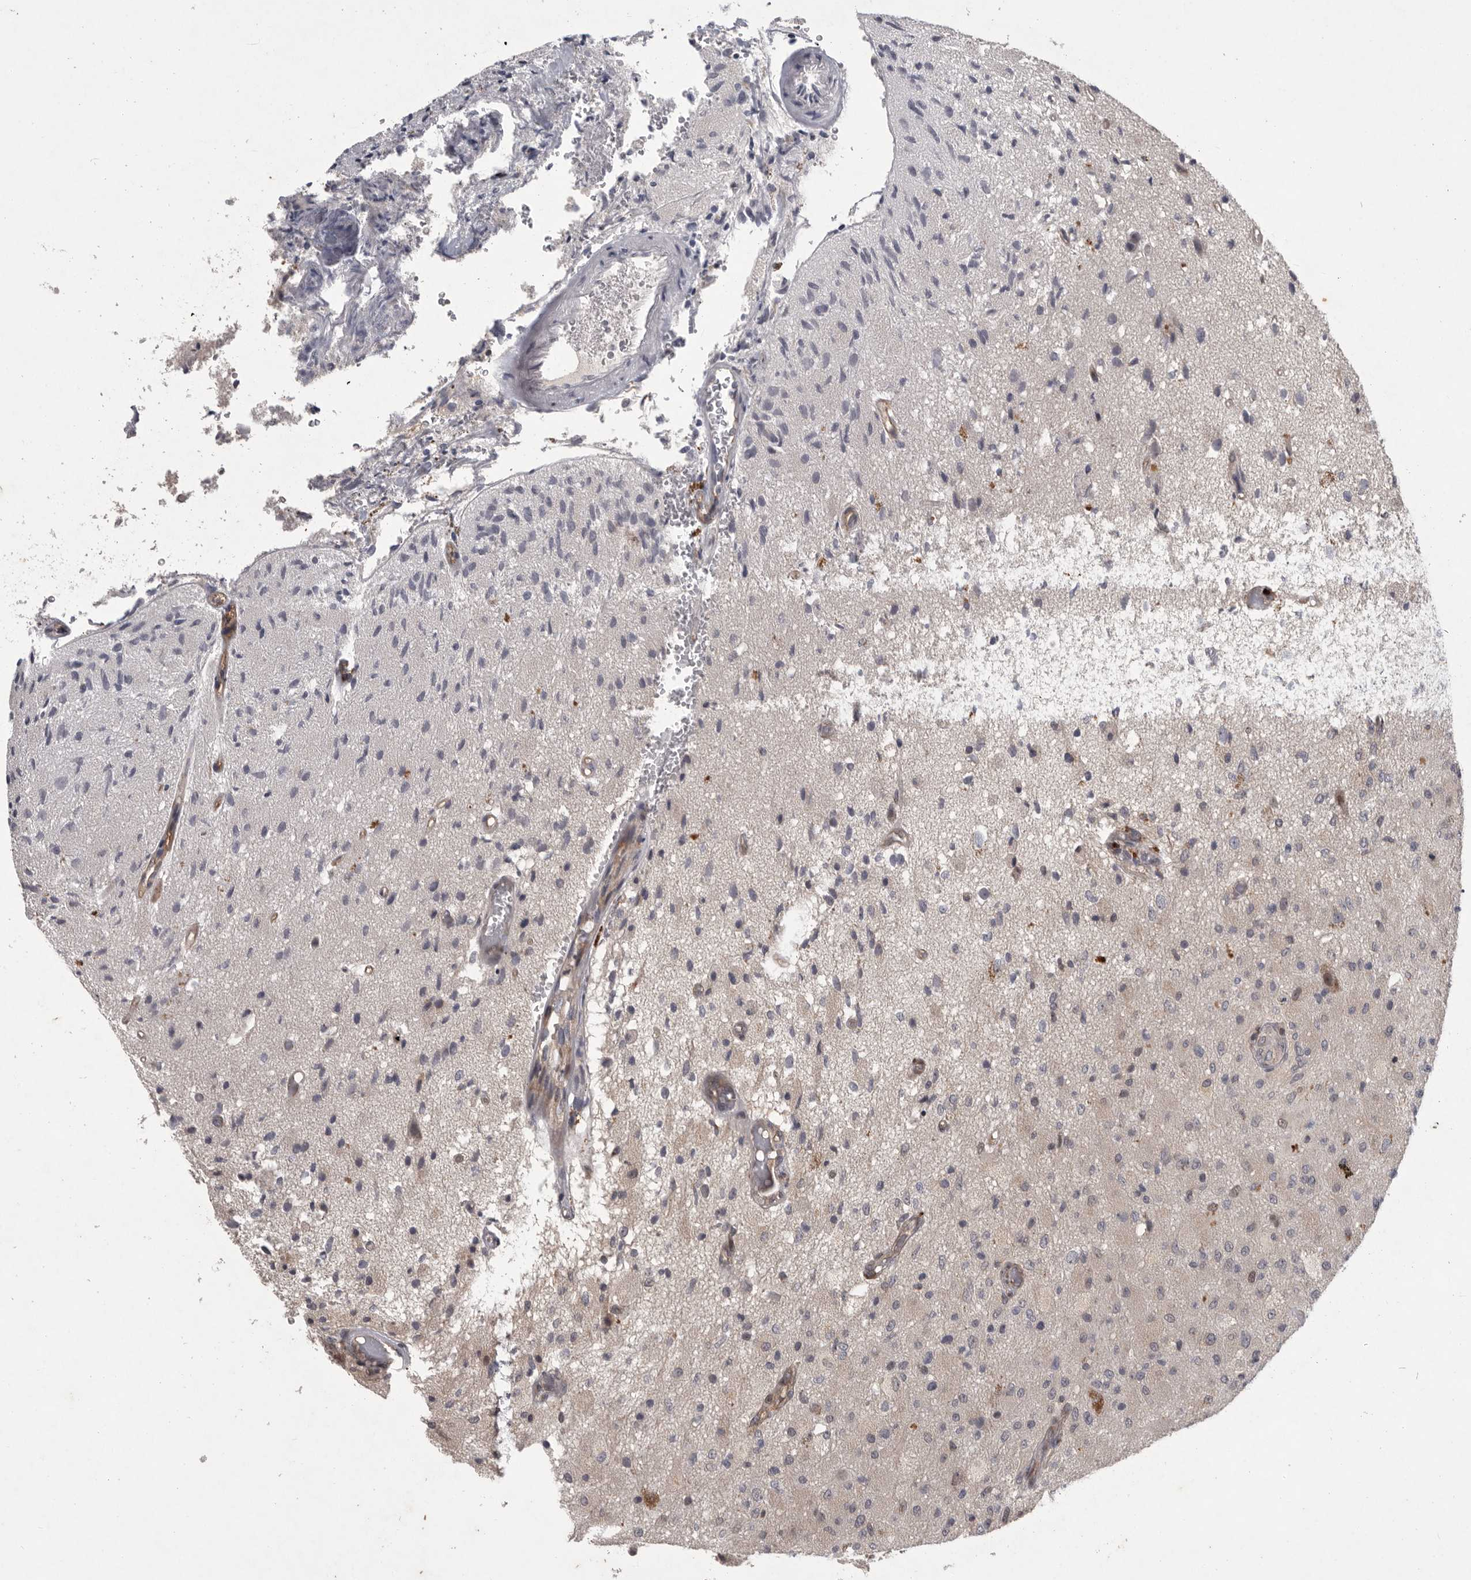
{"staining": {"intensity": "negative", "quantity": "none", "location": "none"}, "tissue": "glioma", "cell_type": "Tumor cells", "image_type": "cancer", "snomed": [{"axis": "morphology", "description": "Normal tissue, NOS"}, {"axis": "morphology", "description": "Glioma, malignant, High grade"}, {"axis": "topography", "description": "Cerebral cortex"}], "caption": "The micrograph shows no staining of tumor cells in malignant glioma (high-grade).", "gene": "MAN2A1", "patient": {"sex": "male", "age": 77}}